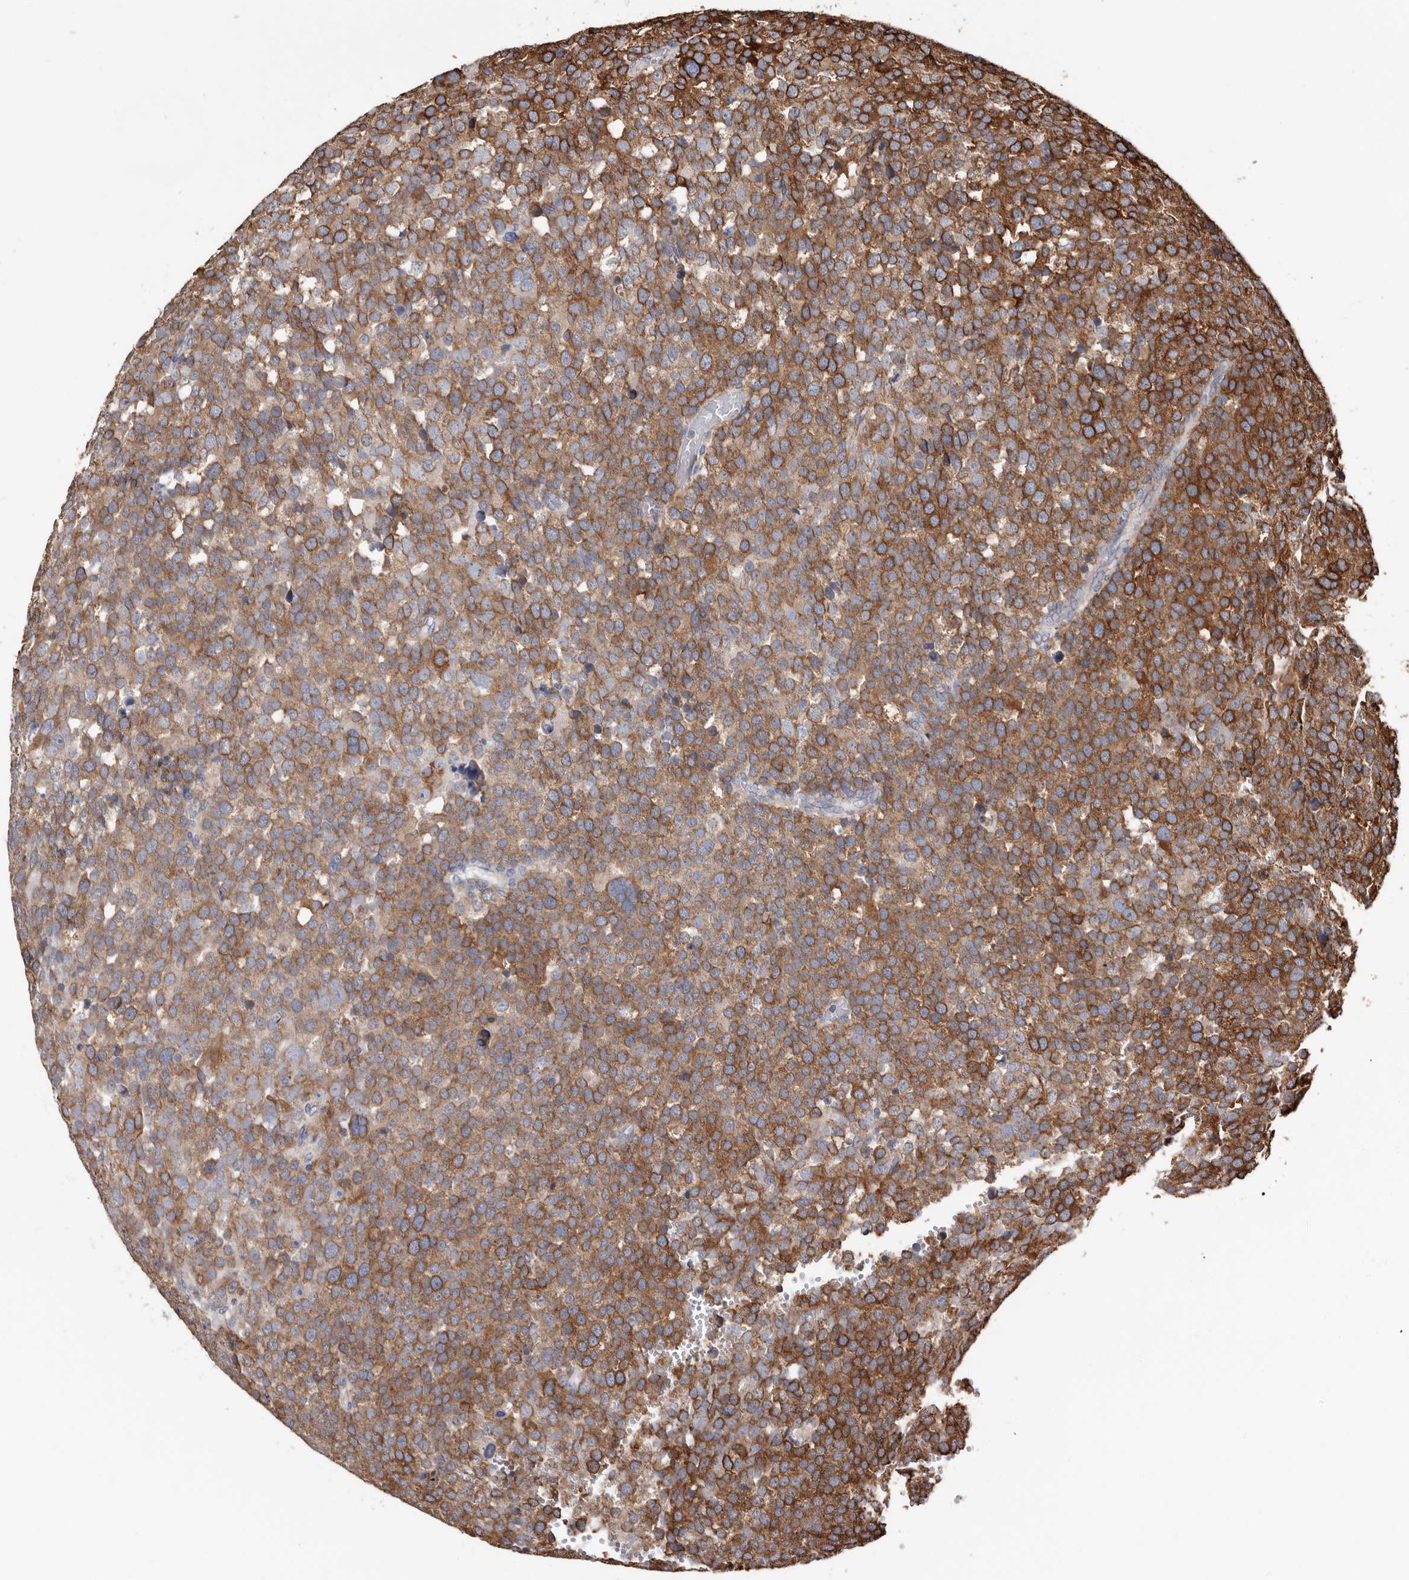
{"staining": {"intensity": "moderate", "quantity": ">75%", "location": "cytoplasmic/membranous"}, "tissue": "testis cancer", "cell_type": "Tumor cells", "image_type": "cancer", "snomed": [{"axis": "morphology", "description": "Seminoma, NOS"}, {"axis": "topography", "description": "Testis"}], "caption": "Human seminoma (testis) stained for a protein (brown) shows moderate cytoplasmic/membranous positive positivity in about >75% of tumor cells.", "gene": "MRPL18", "patient": {"sex": "male", "age": 71}}